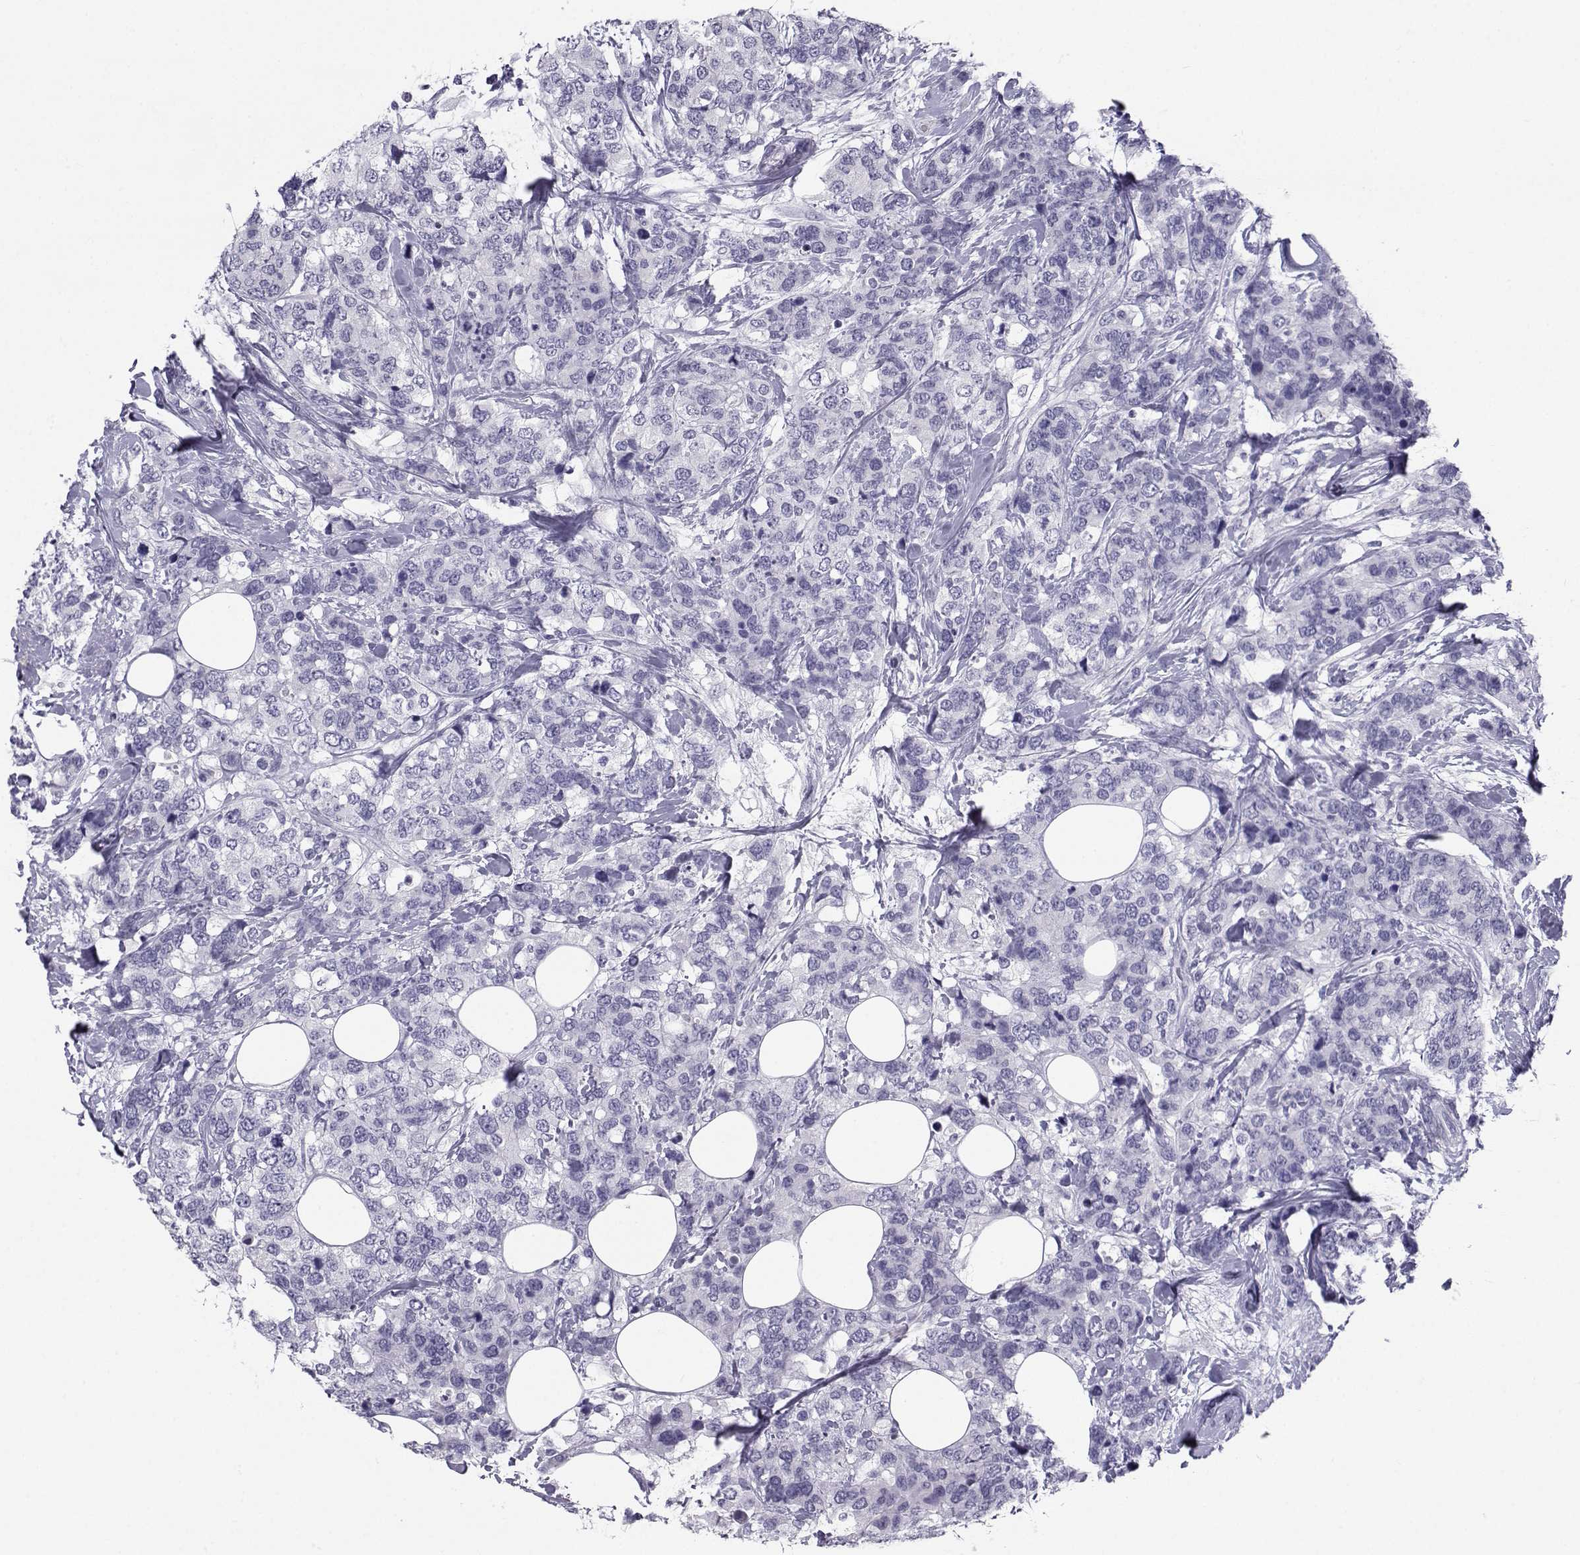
{"staining": {"intensity": "negative", "quantity": "none", "location": "none"}, "tissue": "breast cancer", "cell_type": "Tumor cells", "image_type": "cancer", "snomed": [{"axis": "morphology", "description": "Lobular carcinoma"}, {"axis": "topography", "description": "Breast"}], "caption": "IHC image of neoplastic tissue: human breast cancer stained with DAB (3,3'-diaminobenzidine) exhibits no significant protein staining in tumor cells.", "gene": "PCSK1N", "patient": {"sex": "female", "age": 59}}